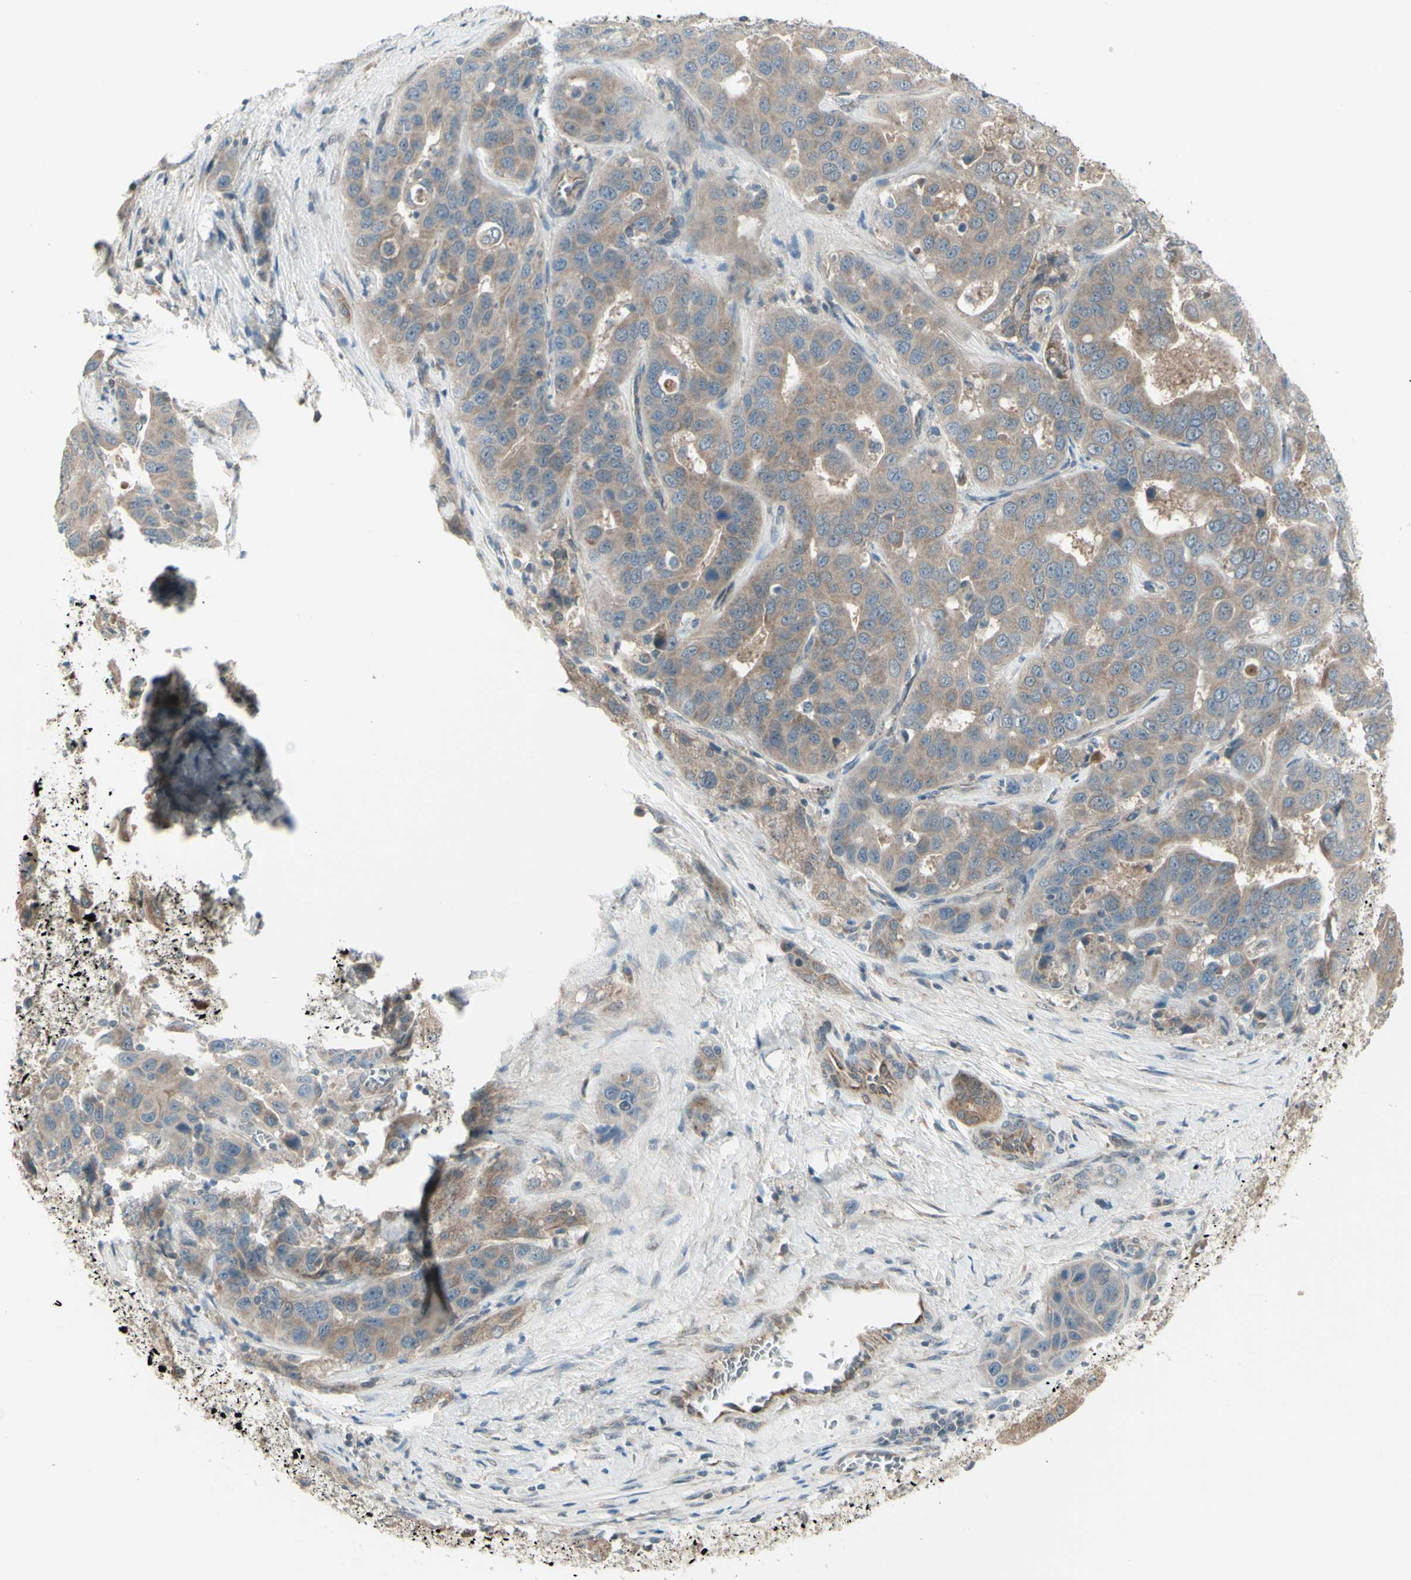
{"staining": {"intensity": "weak", "quantity": ">75%", "location": "cytoplasmic/membranous"}, "tissue": "liver cancer", "cell_type": "Tumor cells", "image_type": "cancer", "snomed": [{"axis": "morphology", "description": "Cholangiocarcinoma"}, {"axis": "topography", "description": "Liver"}], "caption": "Immunohistochemistry (DAB) staining of liver cancer reveals weak cytoplasmic/membranous protein expression in about >75% of tumor cells.", "gene": "NAXD", "patient": {"sex": "female", "age": 52}}